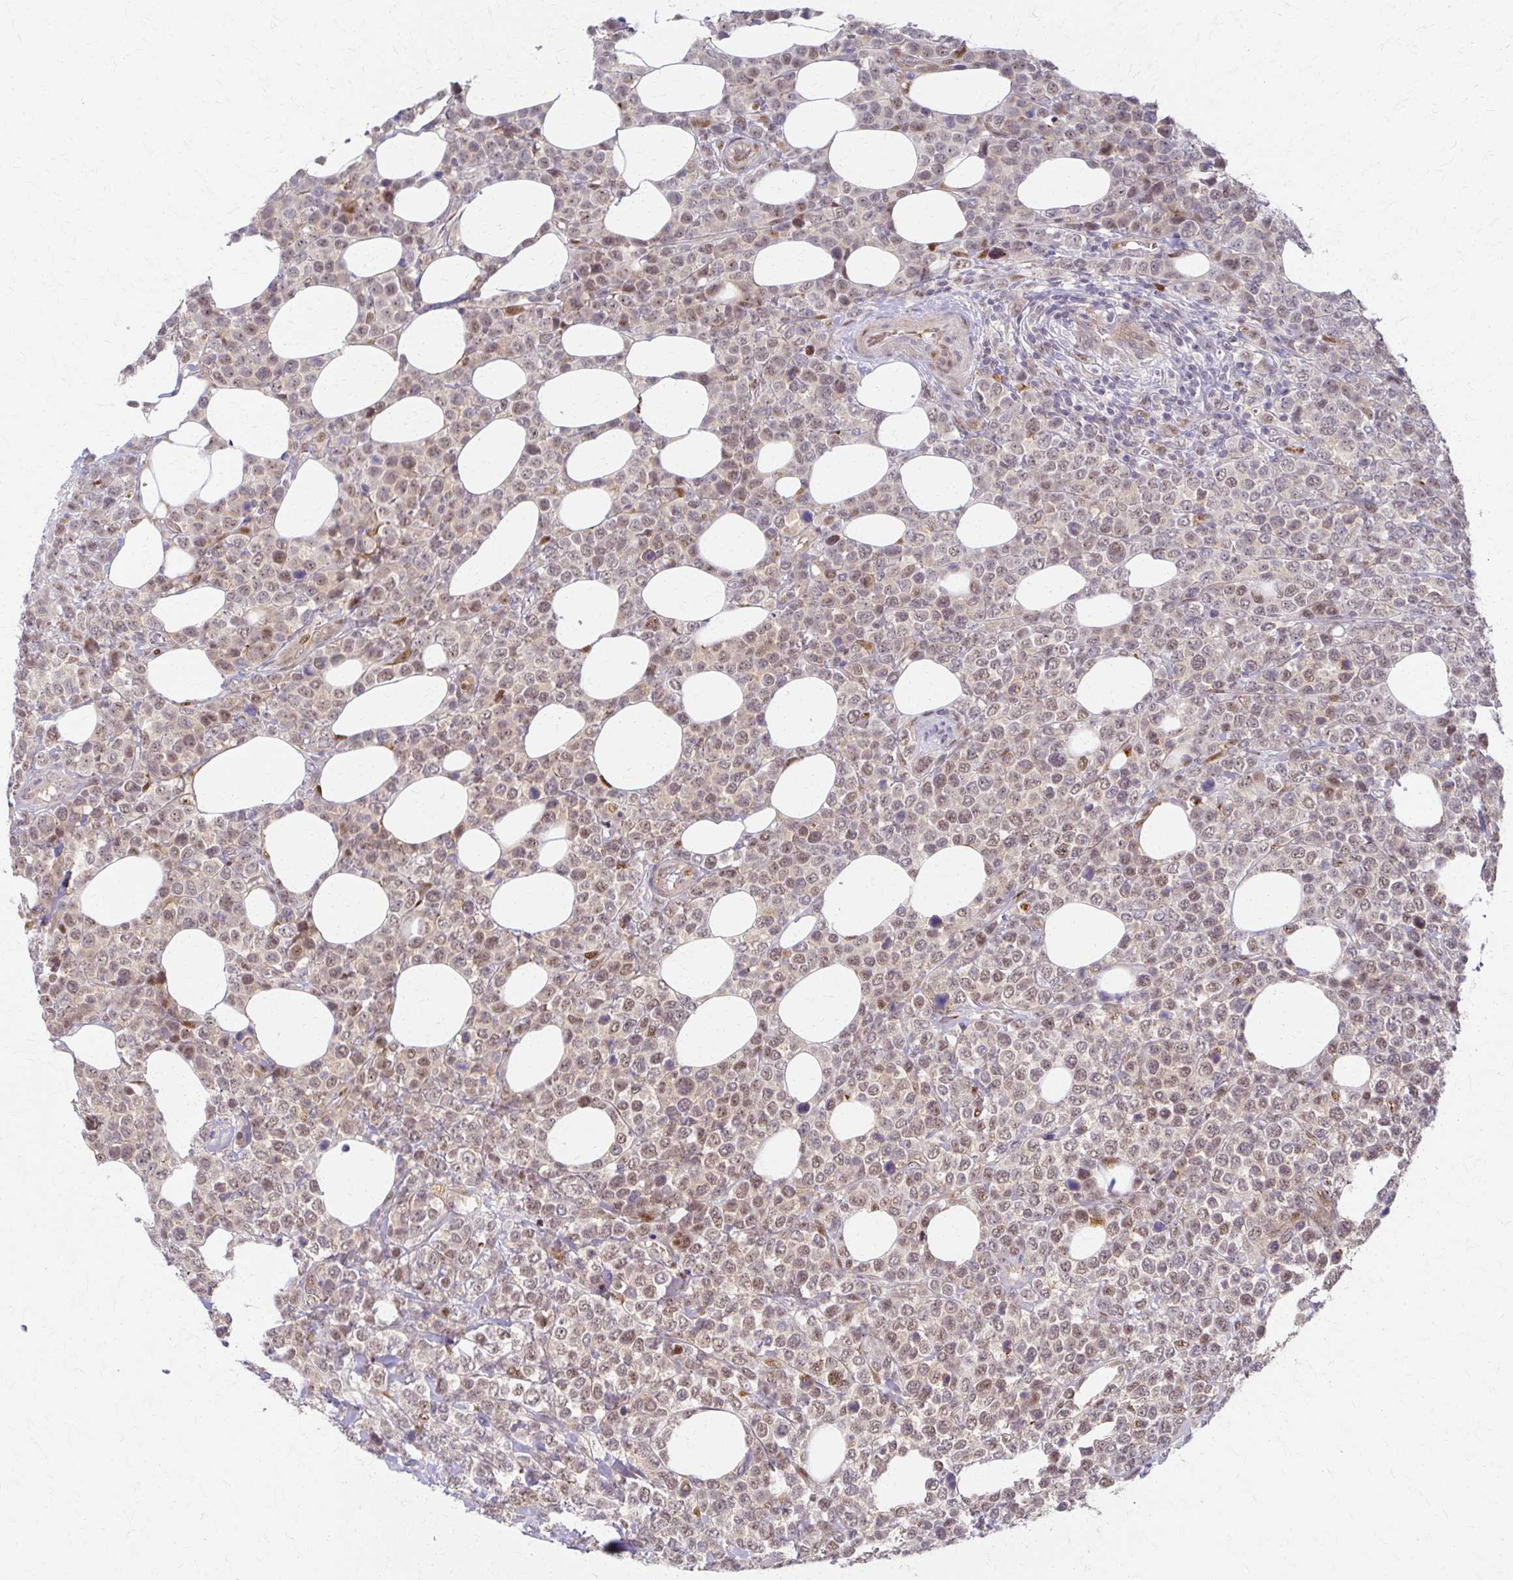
{"staining": {"intensity": "weak", "quantity": ">75%", "location": "nuclear"}, "tissue": "lymphoma", "cell_type": "Tumor cells", "image_type": "cancer", "snomed": [{"axis": "morphology", "description": "Malignant lymphoma, non-Hodgkin's type, High grade"}, {"axis": "topography", "description": "Soft tissue"}], "caption": "Immunohistochemistry (DAB (3,3'-diaminobenzidine)) staining of human malignant lymphoma, non-Hodgkin's type (high-grade) displays weak nuclear protein expression in about >75% of tumor cells. (IHC, brightfield microscopy, high magnification).", "gene": "PSMD7", "patient": {"sex": "female", "age": 56}}